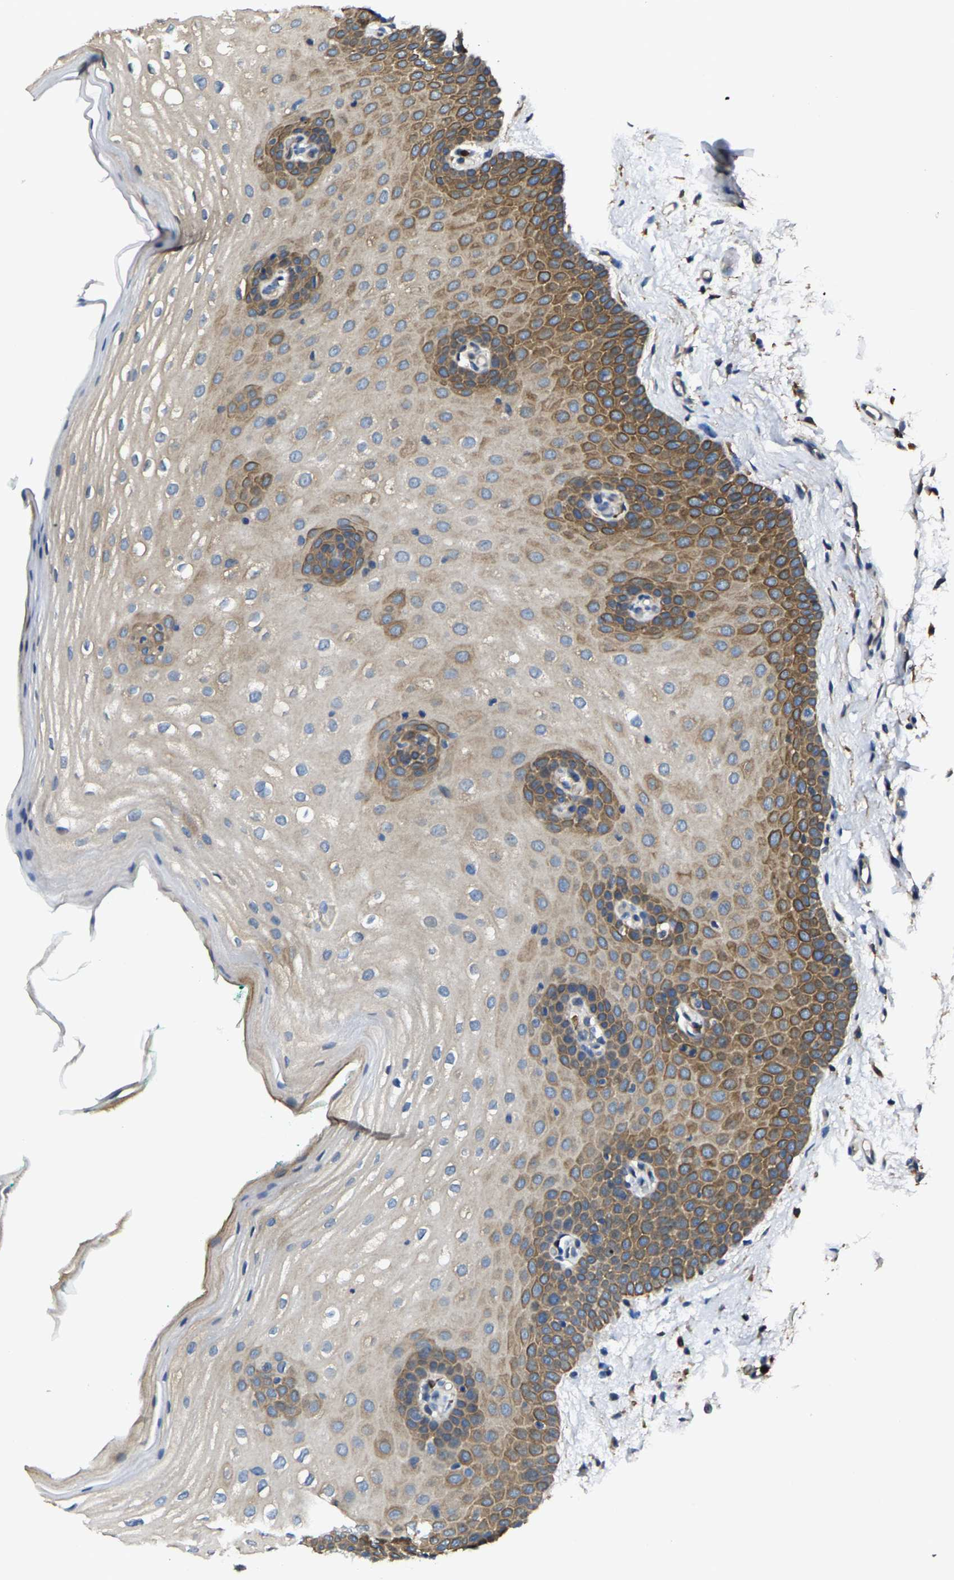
{"staining": {"intensity": "moderate", "quantity": "25%-75%", "location": "cytoplasmic/membranous"}, "tissue": "oral mucosa", "cell_type": "Squamous epithelial cells", "image_type": "normal", "snomed": [{"axis": "morphology", "description": "Normal tissue, NOS"}, {"axis": "topography", "description": "Skin"}, {"axis": "topography", "description": "Oral tissue"}], "caption": "Protein staining reveals moderate cytoplasmic/membranous positivity in approximately 25%-75% of squamous epithelial cells in normal oral mucosa. Nuclei are stained in blue.", "gene": "TRAF6", "patient": {"sex": "male", "age": 84}}